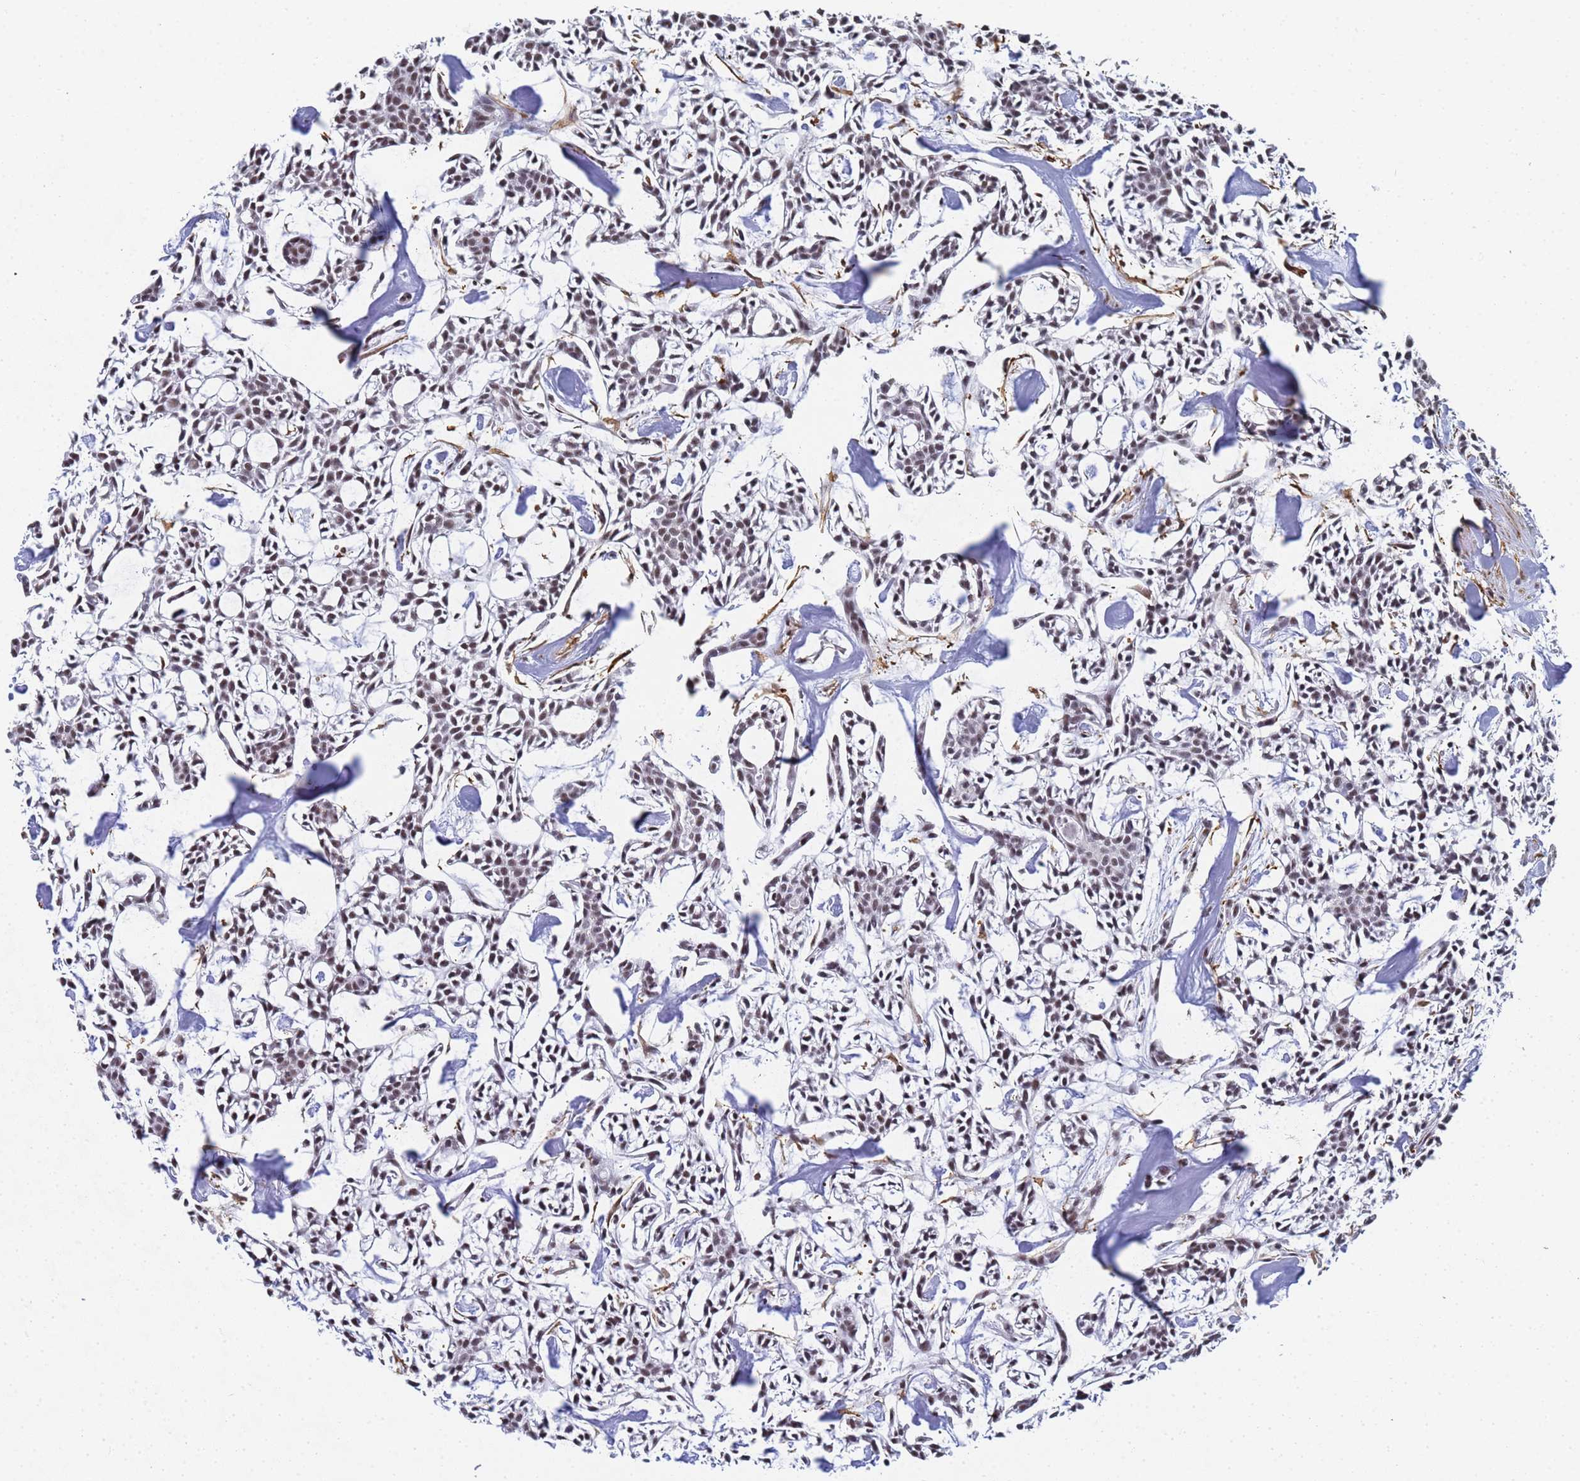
{"staining": {"intensity": "moderate", "quantity": ">75%", "location": "nuclear"}, "tissue": "head and neck cancer", "cell_type": "Tumor cells", "image_type": "cancer", "snomed": [{"axis": "morphology", "description": "Adenocarcinoma, NOS"}, {"axis": "topography", "description": "Salivary gland"}, {"axis": "topography", "description": "Head-Neck"}], "caption": "Immunohistochemistry staining of head and neck cancer (adenocarcinoma), which demonstrates medium levels of moderate nuclear expression in about >75% of tumor cells indicating moderate nuclear protein expression. The staining was performed using DAB (3,3'-diaminobenzidine) (brown) for protein detection and nuclei were counterstained in hematoxylin (blue).", "gene": "PRRT4", "patient": {"sex": "male", "age": 55}}